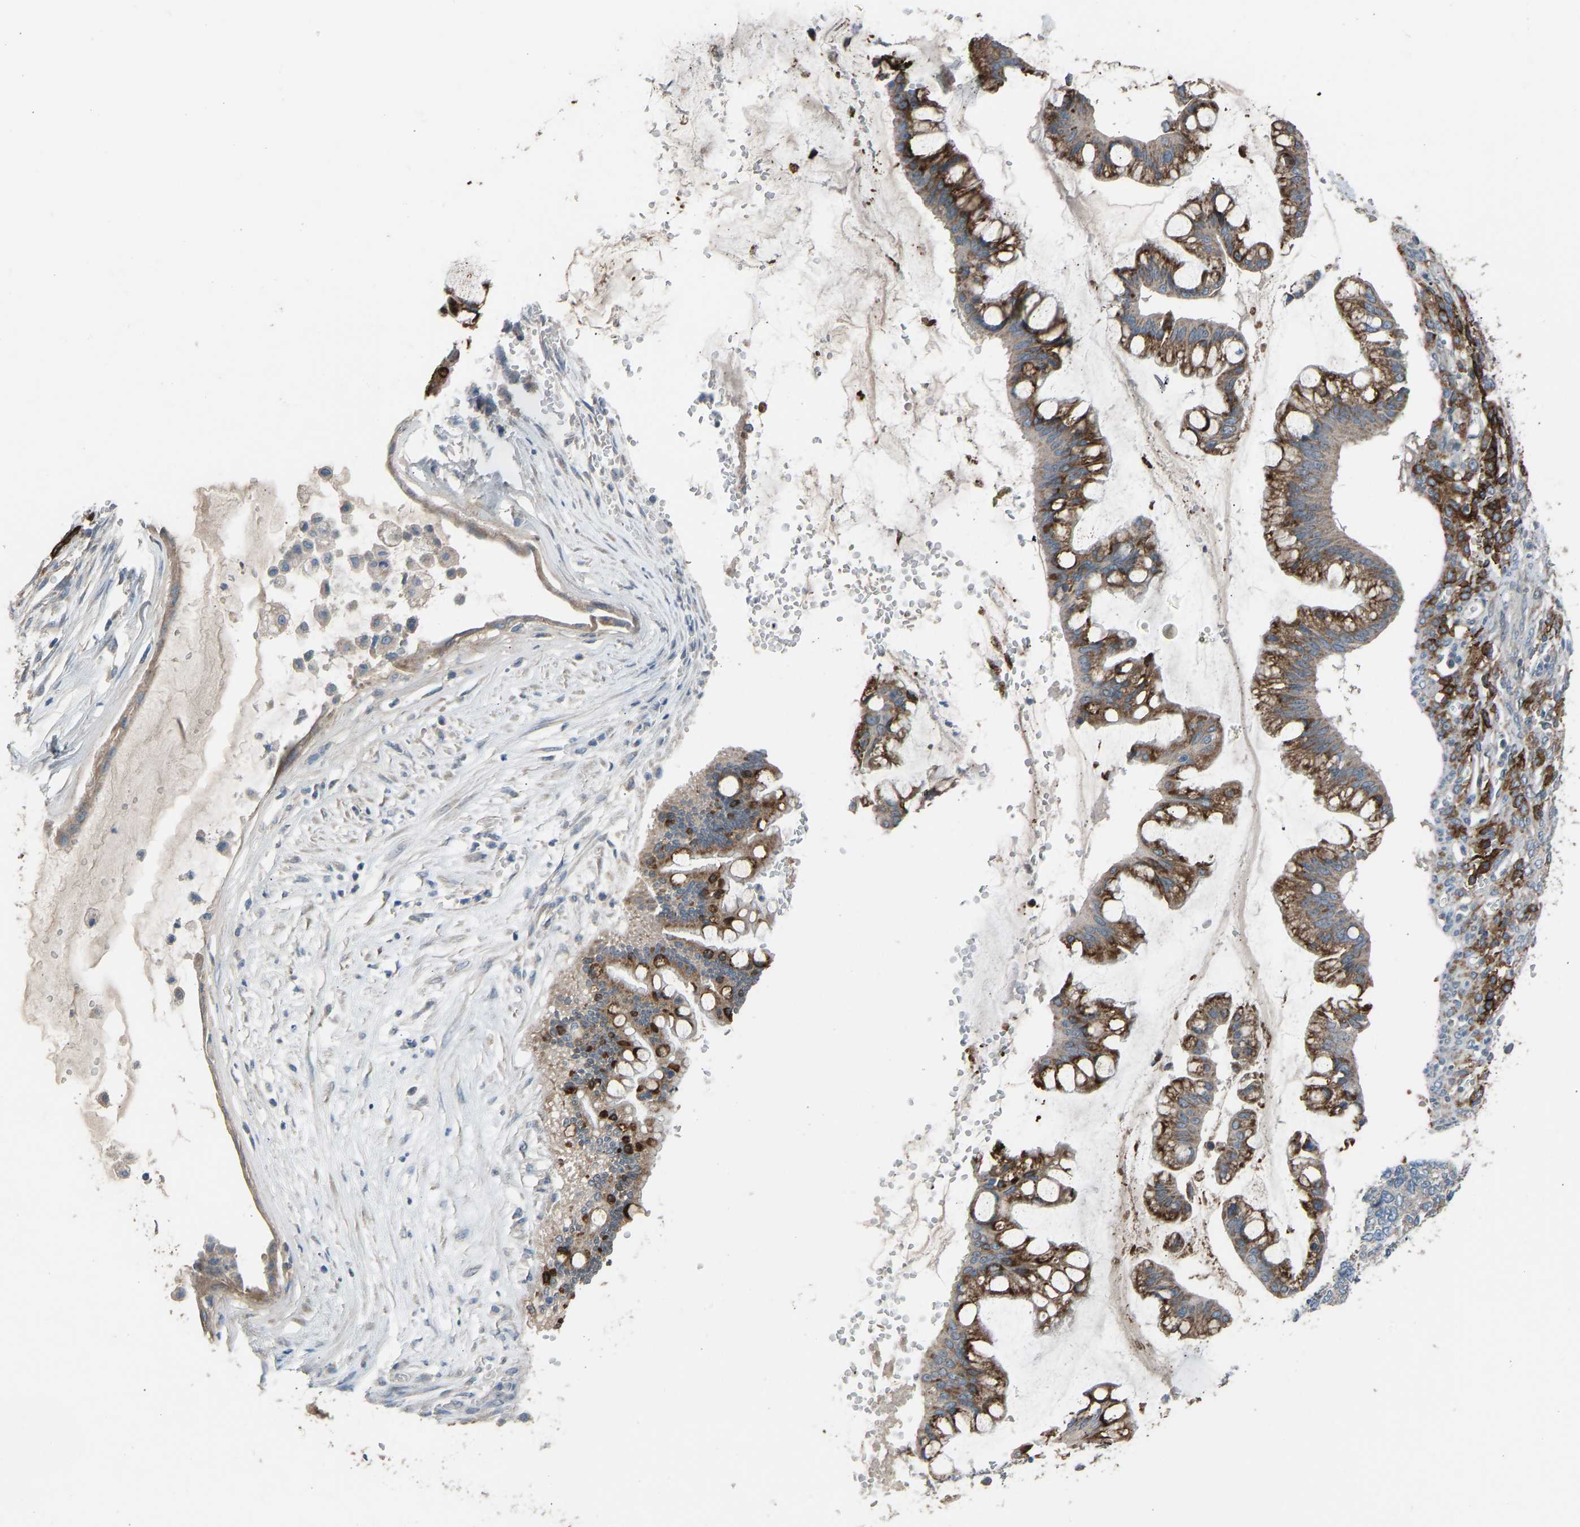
{"staining": {"intensity": "strong", "quantity": ">75%", "location": "cytoplasmic/membranous"}, "tissue": "ovarian cancer", "cell_type": "Tumor cells", "image_type": "cancer", "snomed": [{"axis": "morphology", "description": "Cystadenocarcinoma, mucinous, NOS"}, {"axis": "topography", "description": "Ovary"}], "caption": "About >75% of tumor cells in human ovarian cancer (mucinous cystadenocarcinoma) reveal strong cytoplasmic/membranous protein expression as visualized by brown immunohistochemical staining.", "gene": "TGFBR3", "patient": {"sex": "female", "age": 73}}